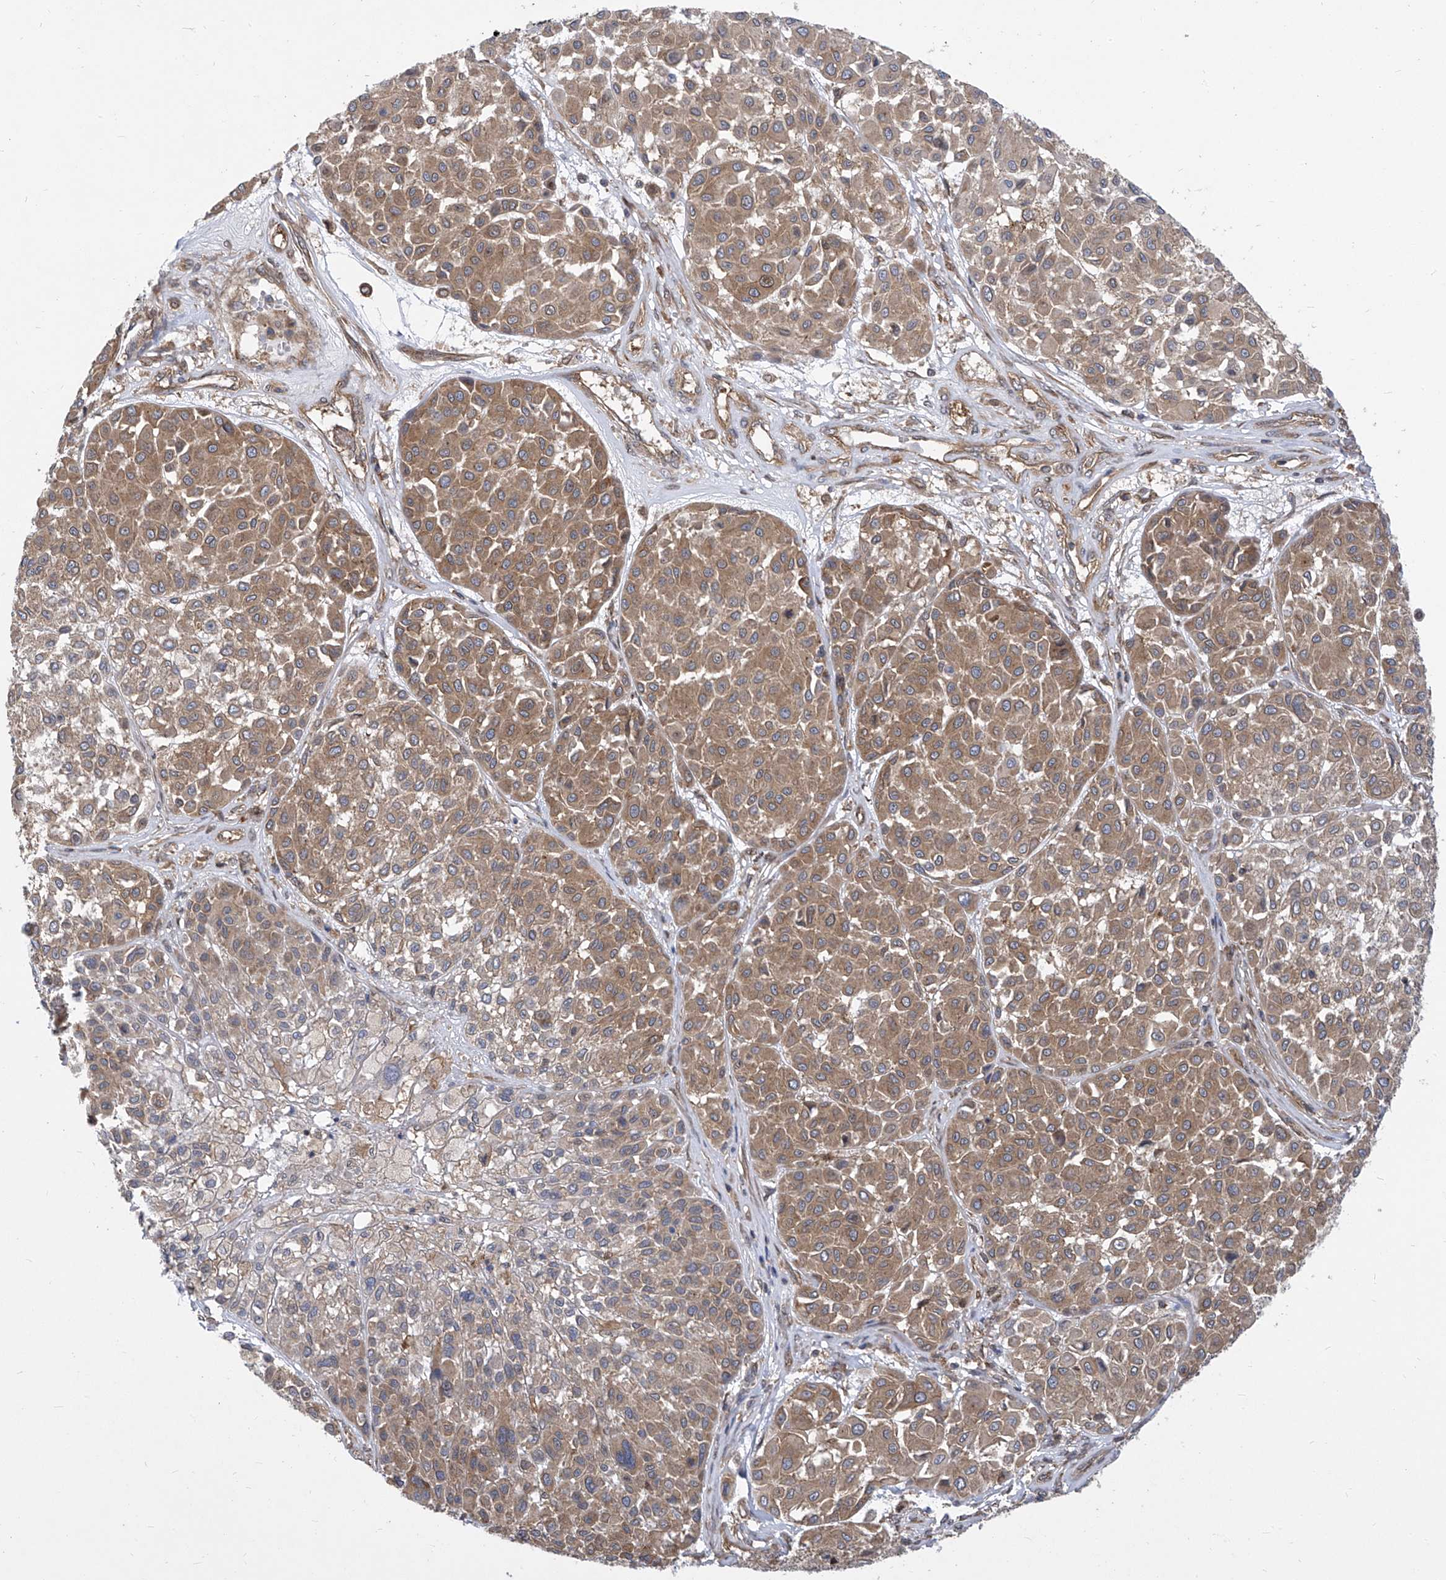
{"staining": {"intensity": "moderate", "quantity": "25%-75%", "location": "cytoplasmic/membranous"}, "tissue": "melanoma", "cell_type": "Tumor cells", "image_type": "cancer", "snomed": [{"axis": "morphology", "description": "Malignant melanoma, Metastatic site"}, {"axis": "topography", "description": "Soft tissue"}], "caption": "Protein expression analysis of human malignant melanoma (metastatic site) reveals moderate cytoplasmic/membranous staining in about 25%-75% of tumor cells.", "gene": "EIF3M", "patient": {"sex": "male", "age": 41}}